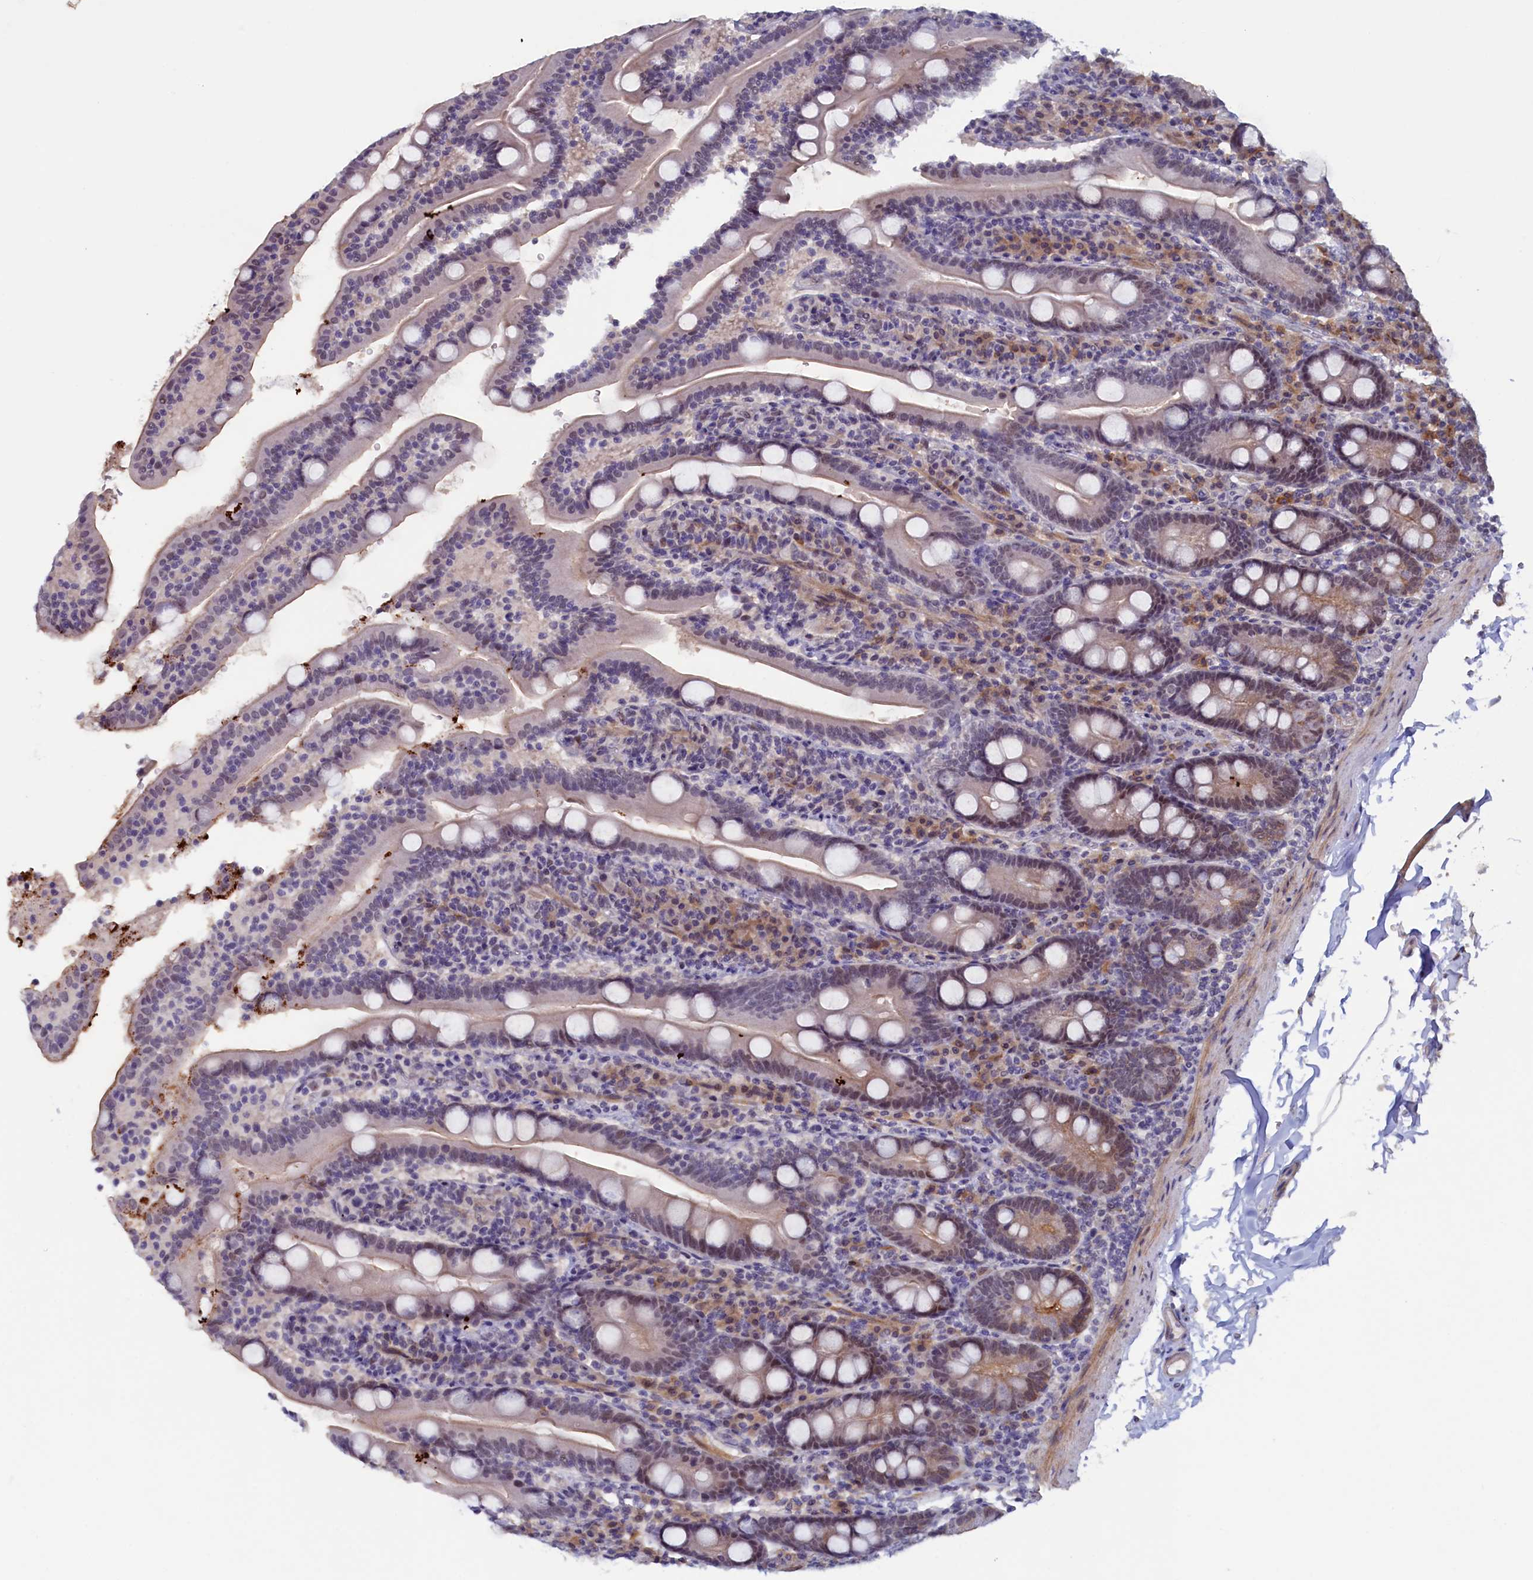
{"staining": {"intensity": "weak", "quantity": "25%-75%", "location": "nuclear"}, "tissue": "duodenum", "cell_type": "Glandular cells", "image_type": "normal", "snomed": [{"axis": "morphology", "description": "Normal tissue, NOS"}, {"axis": "topography", "description": "Duodenum"}], "caption": "This is a photomicrograph of immunohistochemistry (IHC) staining of normal duodenum, which shows weak staining in the nuclear of glandular cells.", "gene": "PACSIN3", "patient": {"sex": "male", "age": 35}}